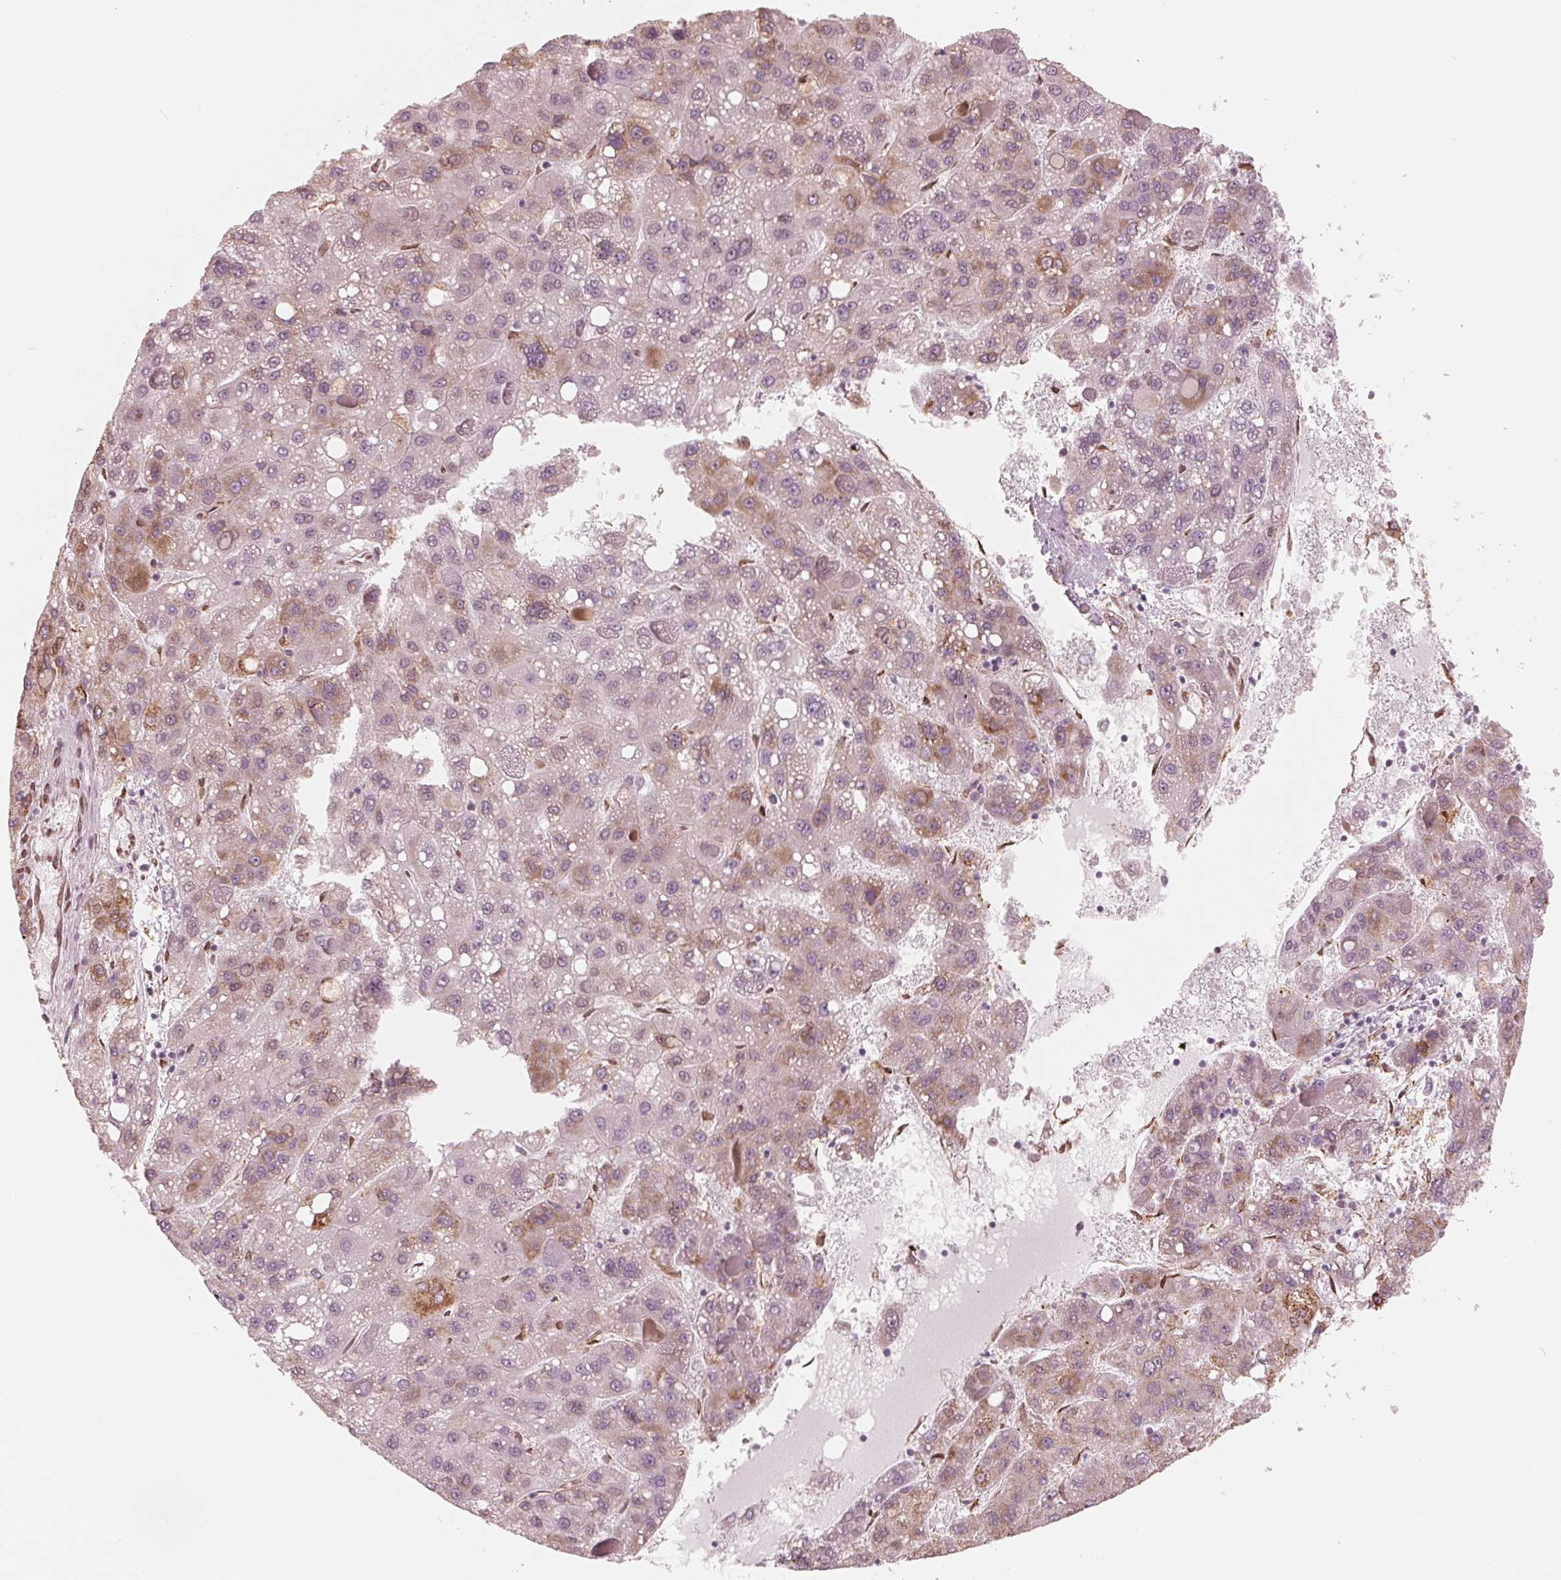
{"staining": {"intensity": "weak", "quantity": "25%-75%", "location": "cytoplasmic/membranous"}, "tissue": "liver cancer", "cell_type": "Tumor cells", "image_type": "cancer", "snomed": [{"axis": "morphology", "description": "Carcinoma, Hepatocellular, NOS"}, {"axis": "topography", "description": "Liver"}], "caption": "Human liver cancer stained with a brown dye shows weak cytoplasmic/membranous positive staining in about 25%-75% of tumor cells.", "gene": "IKBIP", "patient": {"sex": "female", "age": 82}}